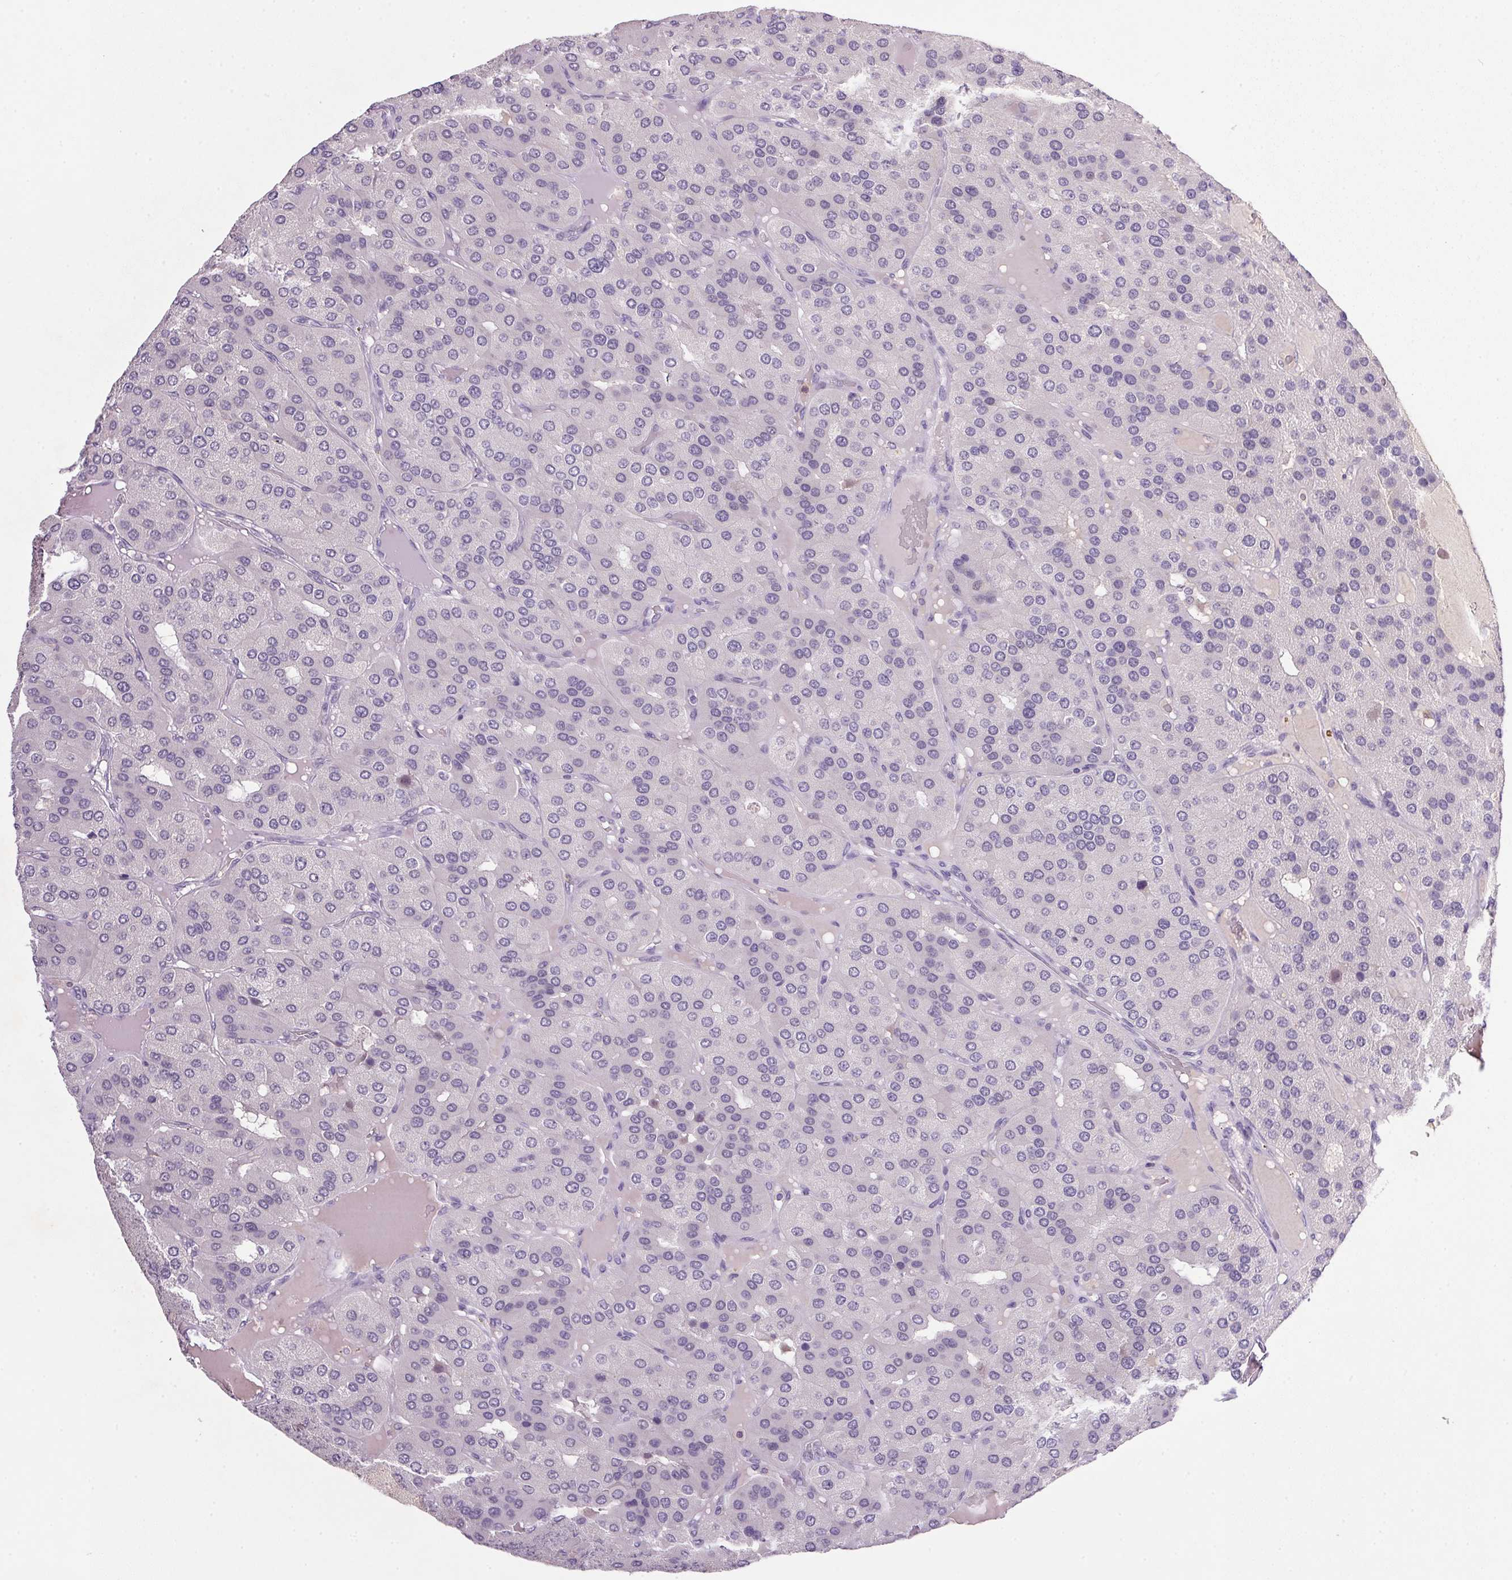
{"staining": {"intensity": "negative", "quantity": "none", "location": "none"}, "tissue": "parathyroid gland", "cell_type": "Glandular cells", "image_type": "normal", "snomed": [{"axis": "morphology", "description": "Normal tissue, NOS"}, {"axis": "morphology", "description": "Adenoma, NOS"}, {"axis": "topography", "description": "Parathyroid gland"}], "caption": "Human parathyroid gland stained for a protein using immunohistochemistry demonstrates no positivity in glandular cells.", "gene": "TRDN", "patient": {"sex": "female", "age": 86}}